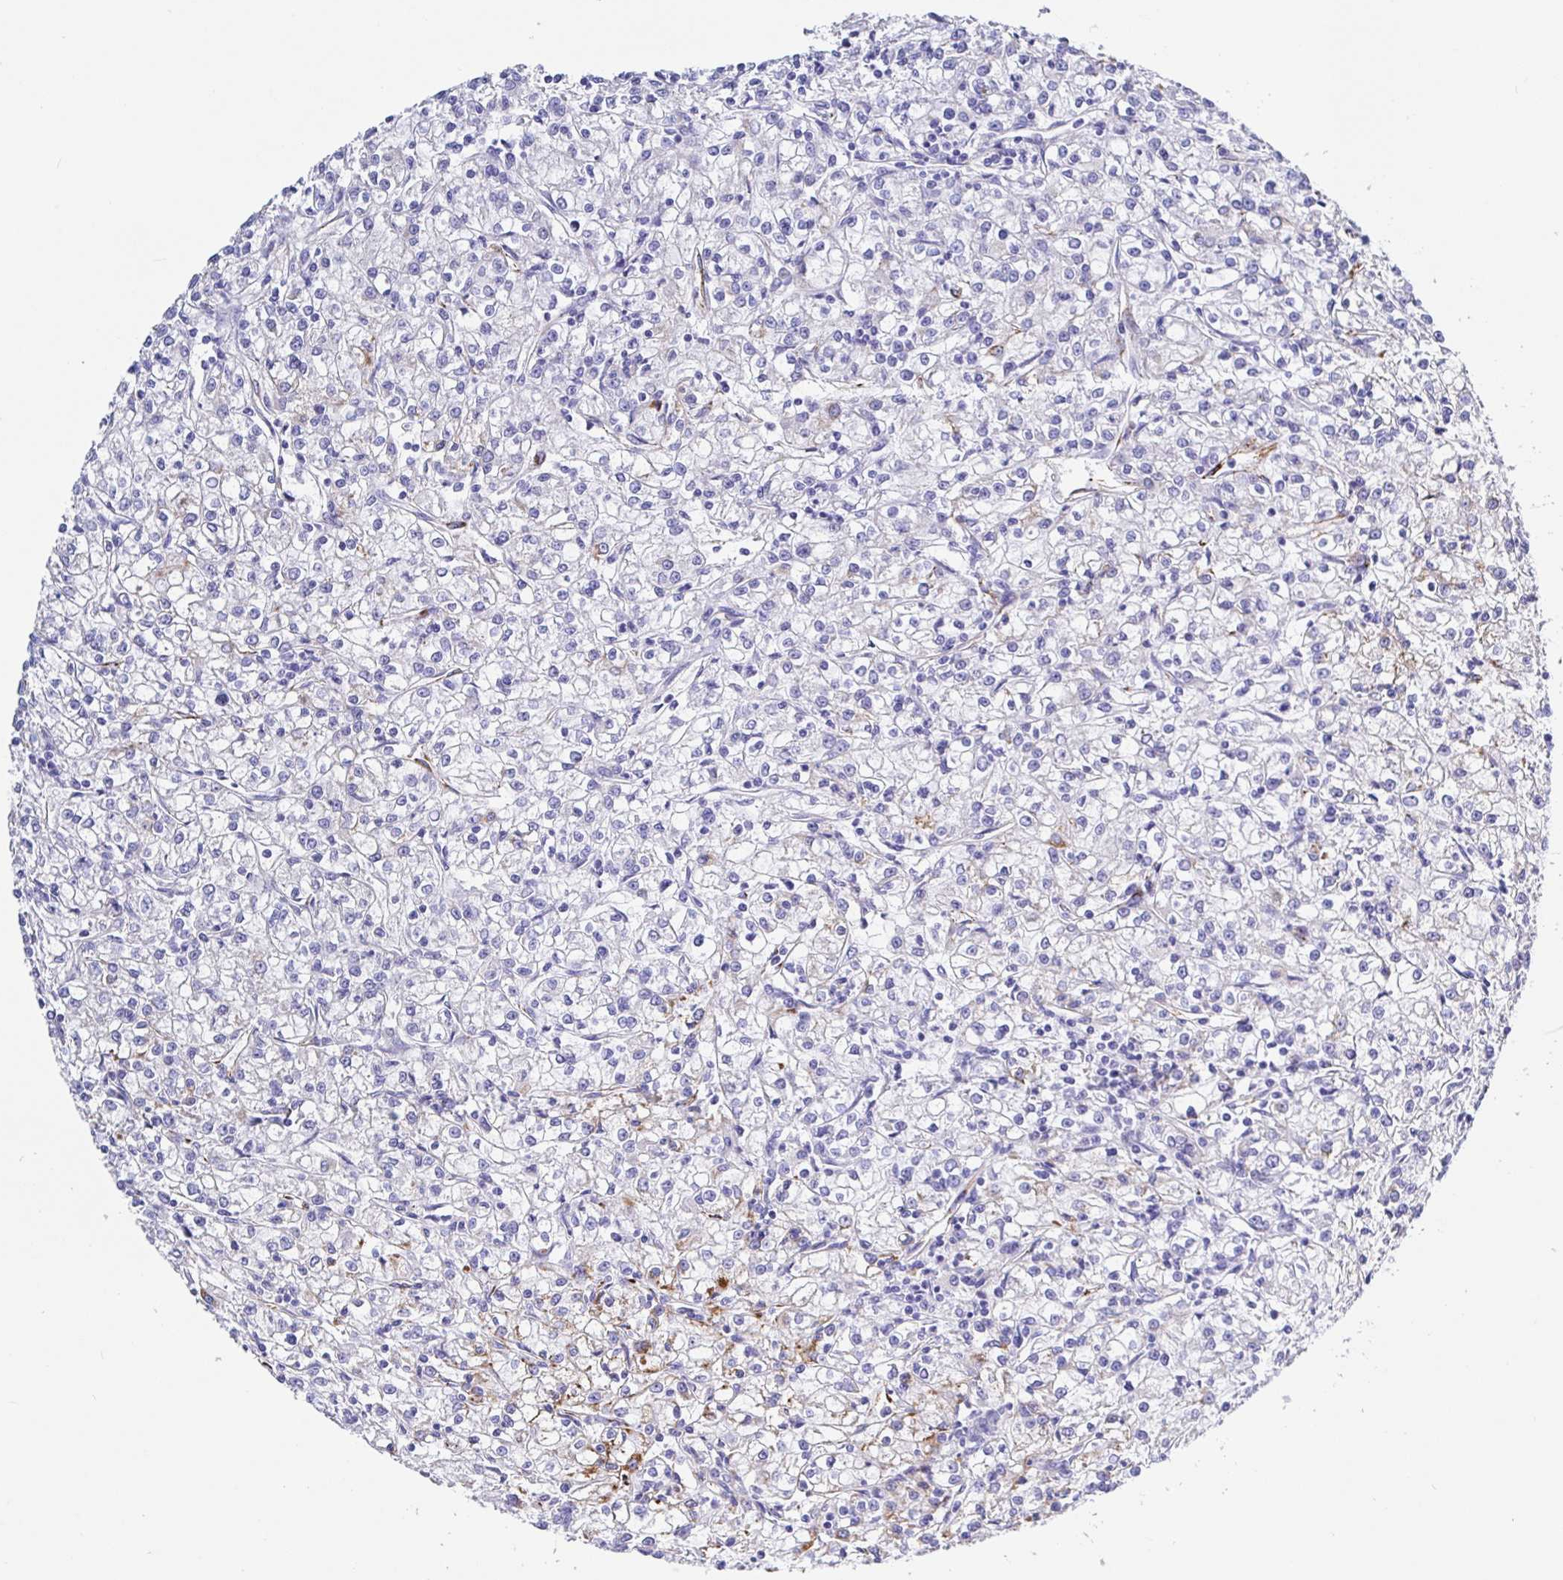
{"staining": {"intensity": "negative", "quantity": "none", "location": "none"}, "tissue": "renal cancer", "cell_type": "Tumor cells", "image_type": "cancer", "snomed": [{"axis": "morphology", "description": "Adenocarcinoma, NOS"}, {"axis": "topography", "description": "Kidney"}], "caption": "This is a micrograph of IHC staining of renal adenocarcinoma, which shows no staining in tumor cells. (DAB immunohistochemistry (IHC) visualized using brightfield microscopy, high magnification).", "gene": "MAOA", "patient": {"sex": "female", "age": 59}}